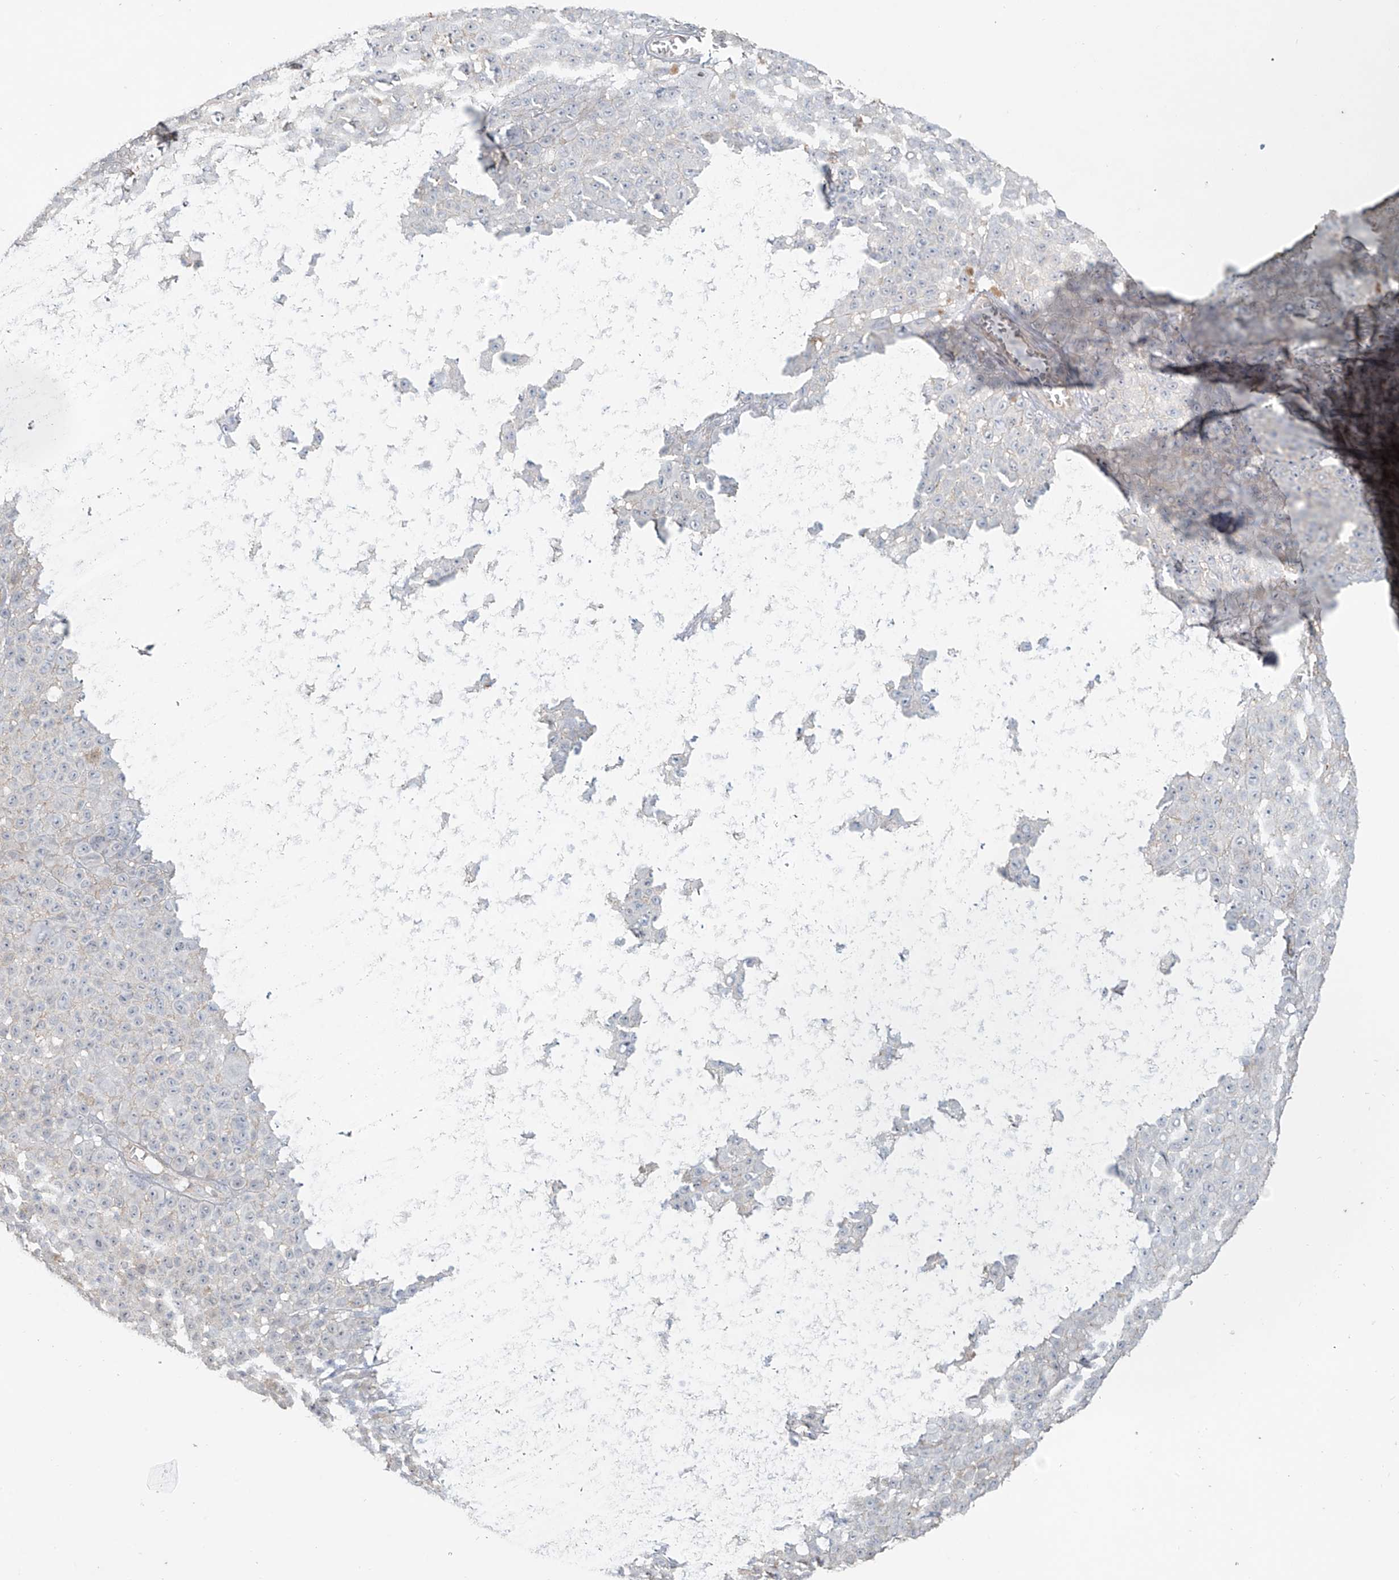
{"staining": {"intensity": "negative", "quantity": "none", "location": "none"}, "tissue": "melanoma", "cell_type": "Tumor cells", "image_type": "cancer", "snomed": [{"axis": "morphology", "description": "Malignant melanoma, NOS"}, {"axis": "topography", "description": "Skin"}], "caption": "Tumor cells are negative for brown protein staining in melanoma.", "gene": "TUBE1", "patient": {"sex": "female", "age": 94}}